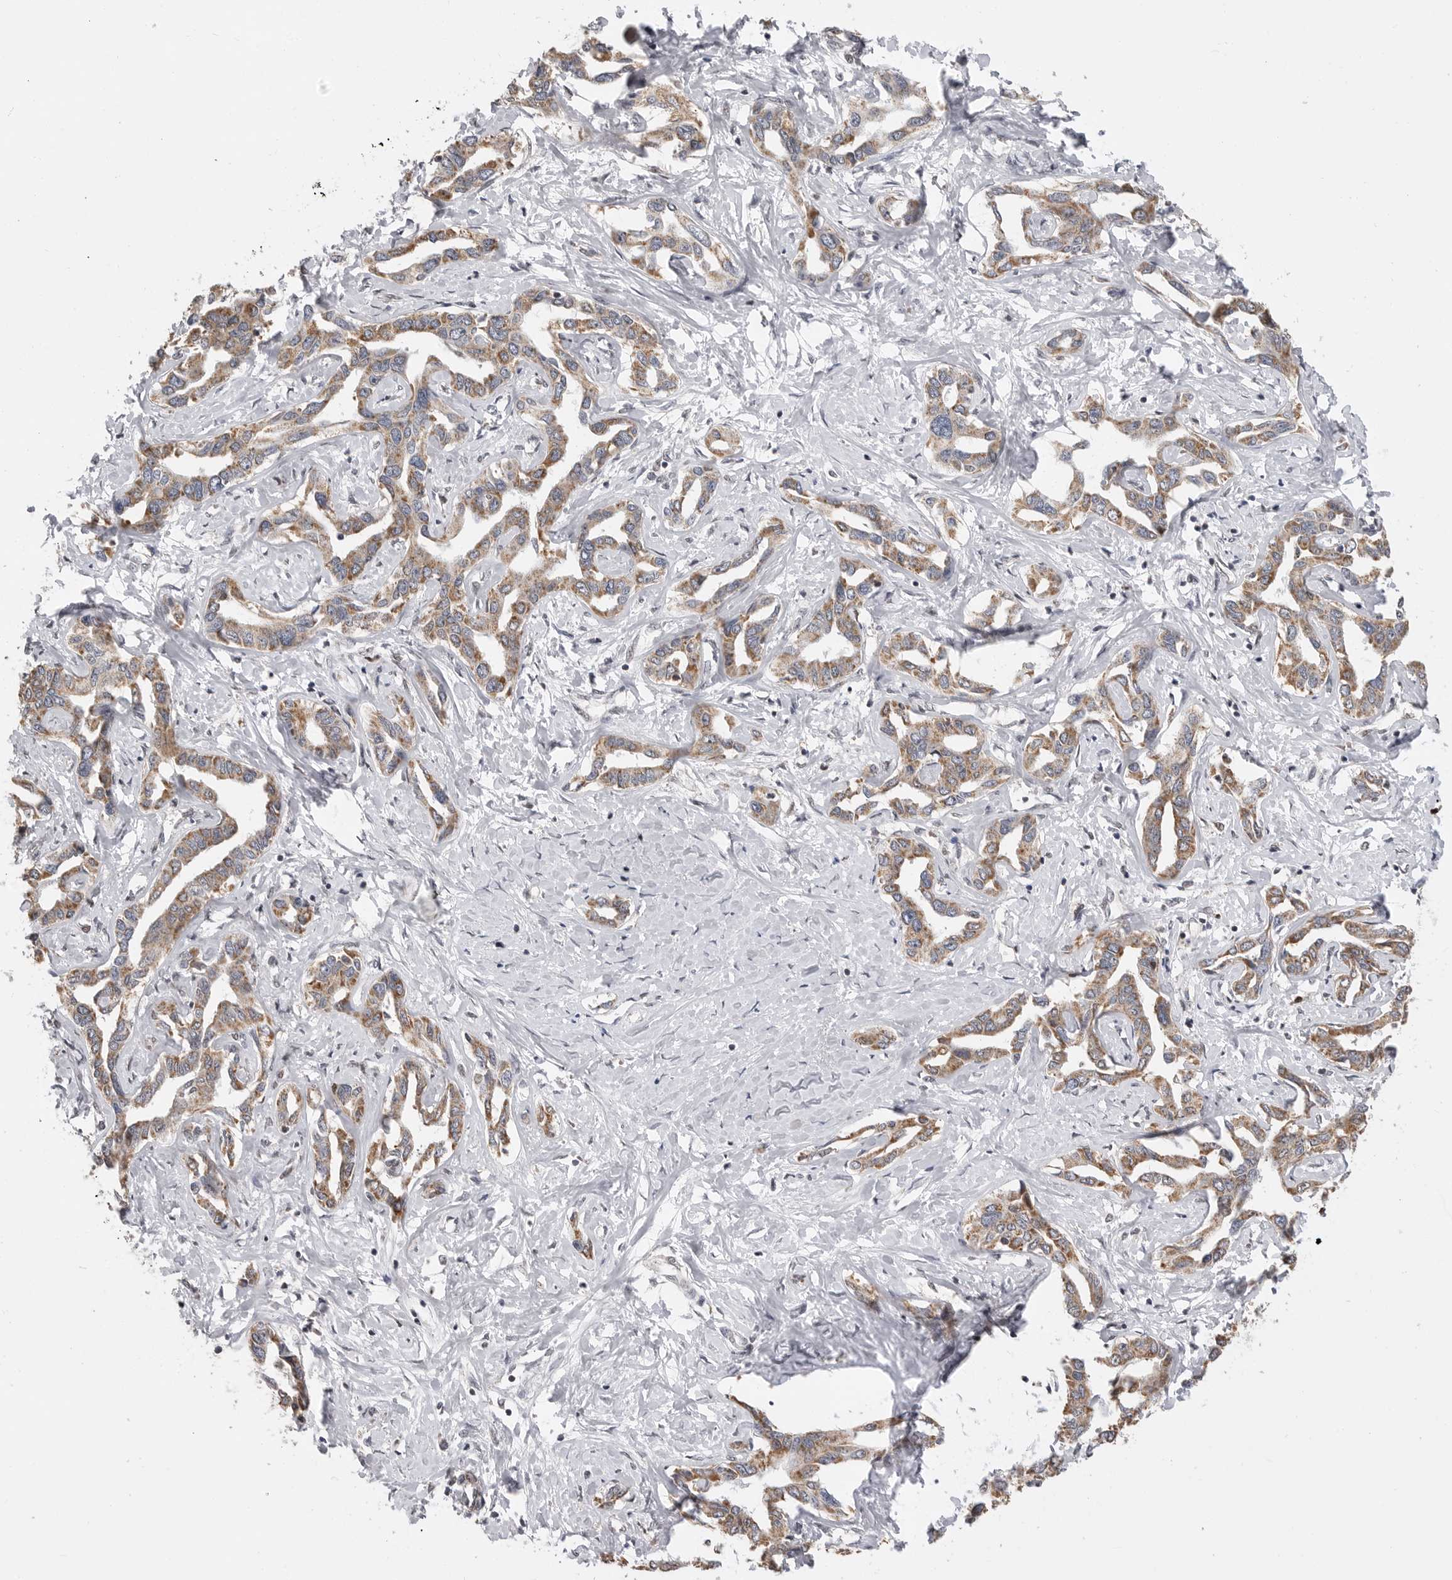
{"staining": {"intensity": "moderate", "quantity": ">75%", "location": "cytoplasmic/membranous"}, "tissue": "liver cancer", "cell_type": "Tumor cells", "image_type": "cancer", "snomed": [{"axis": "morphology", "description": "Cholangiocarcinoma"}, {"axis": "topography", "description": "Liver"}], "caption": "This is a micrograph of immunohistochemistry staining of liver cholangiocarcinoma, which shows moderate staining in the cytoplasmic/membranous of tumor cells.", "gene": "SMARCC1", "patient": {"sex": "male", "age": 59}}